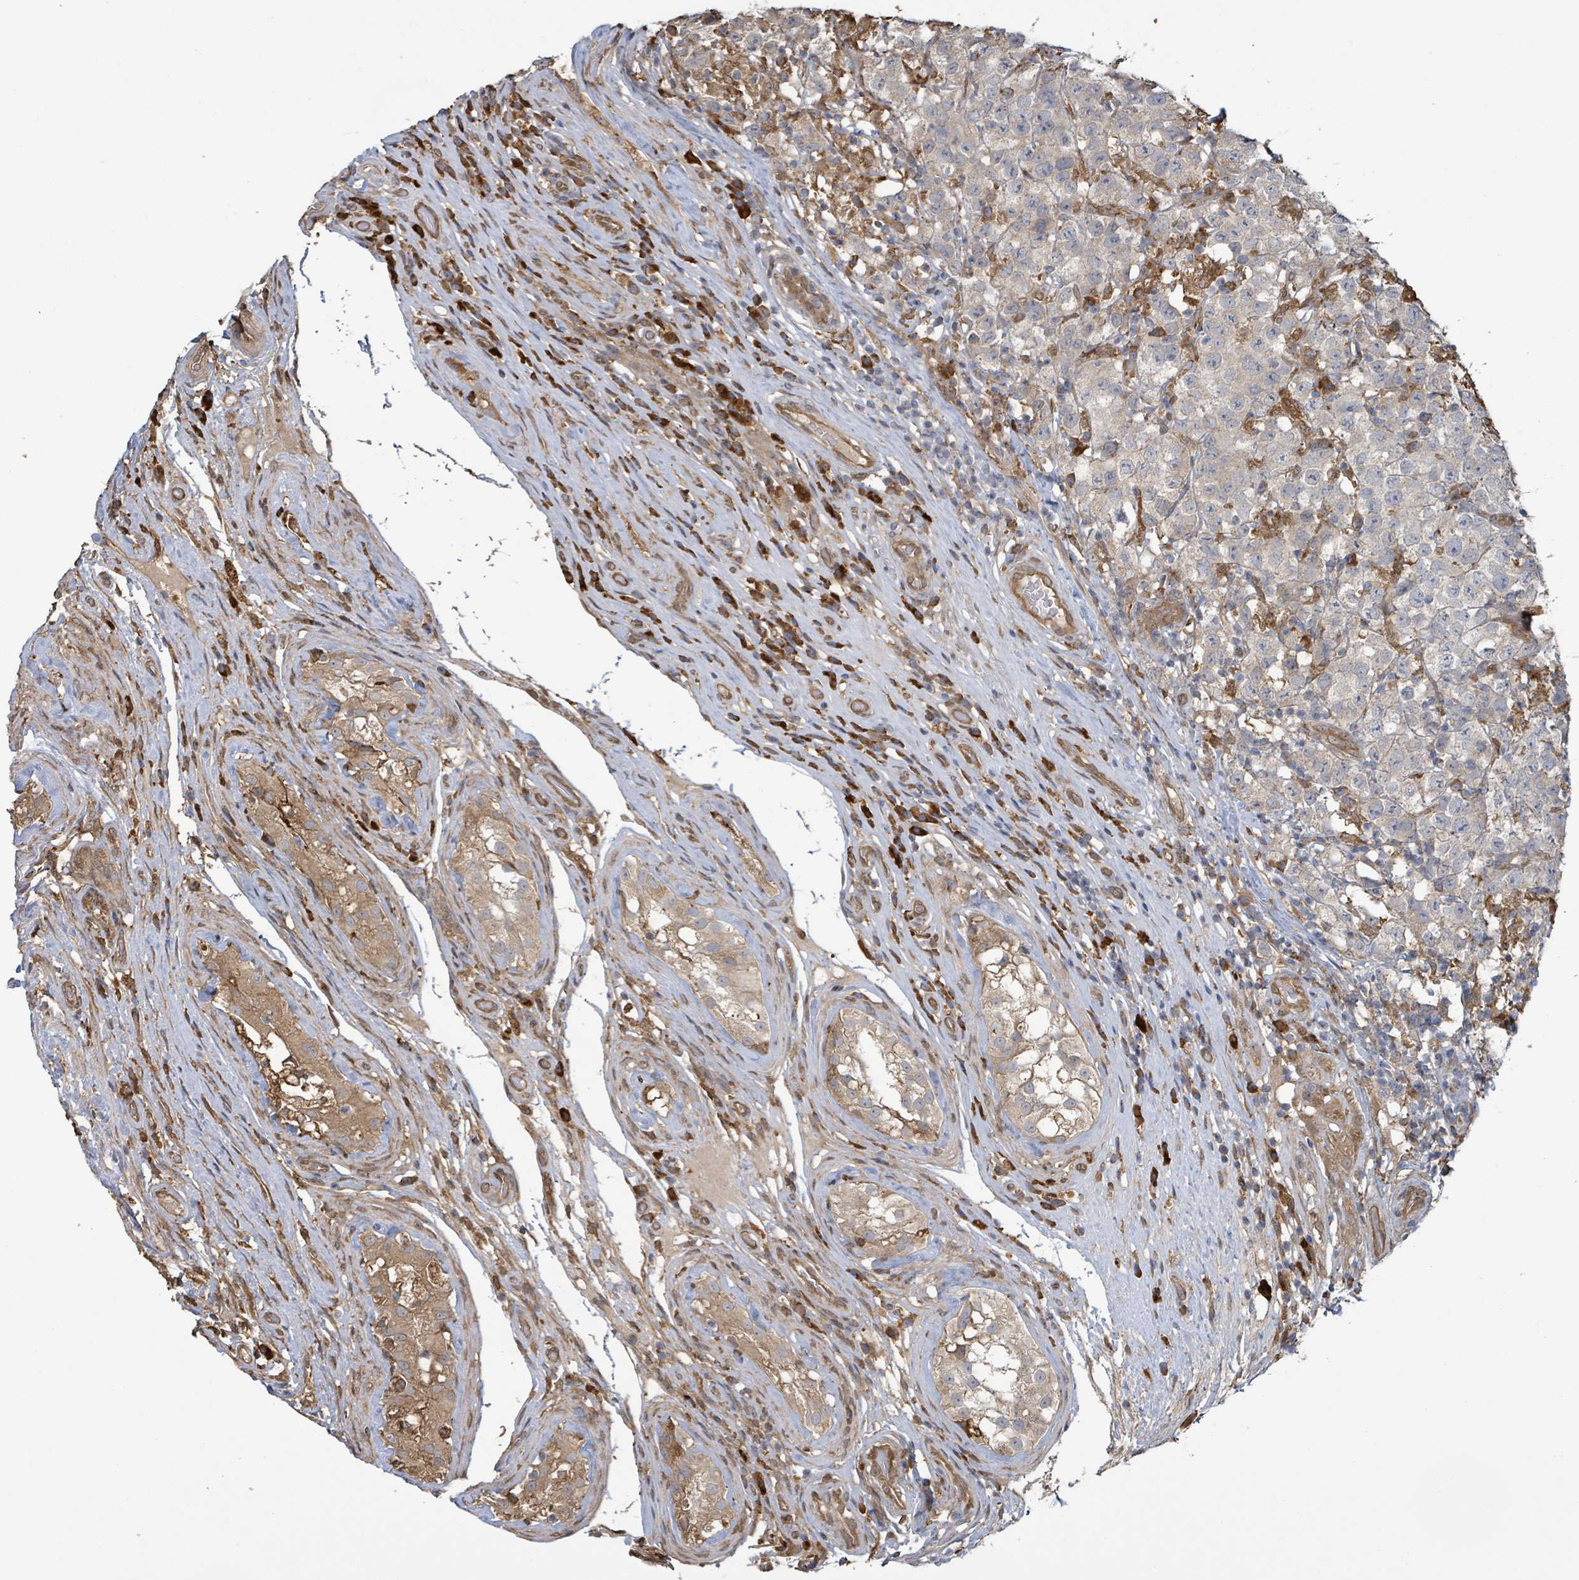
{"staining": {"intensity": "negative", "quantity": "none", "location": "none"}, "tissue": "testis cancer", "cell_type": "Tumor cells", "image_type": "cancer", "snomed": [{"axis": "morphology", "description": "Seminoma, NOS"}, {"axis": "morphology", "description": "Carcinoma, Embryonal, NOS"}, {"axis": "topography", "description": "Testis"}], "caption": "Immunohistochemistry of testis embryonal carcinoma displays no positivity in tumor cells.", "gene": "ARPIN", "patient": {"sex": "male", "age": 41}}